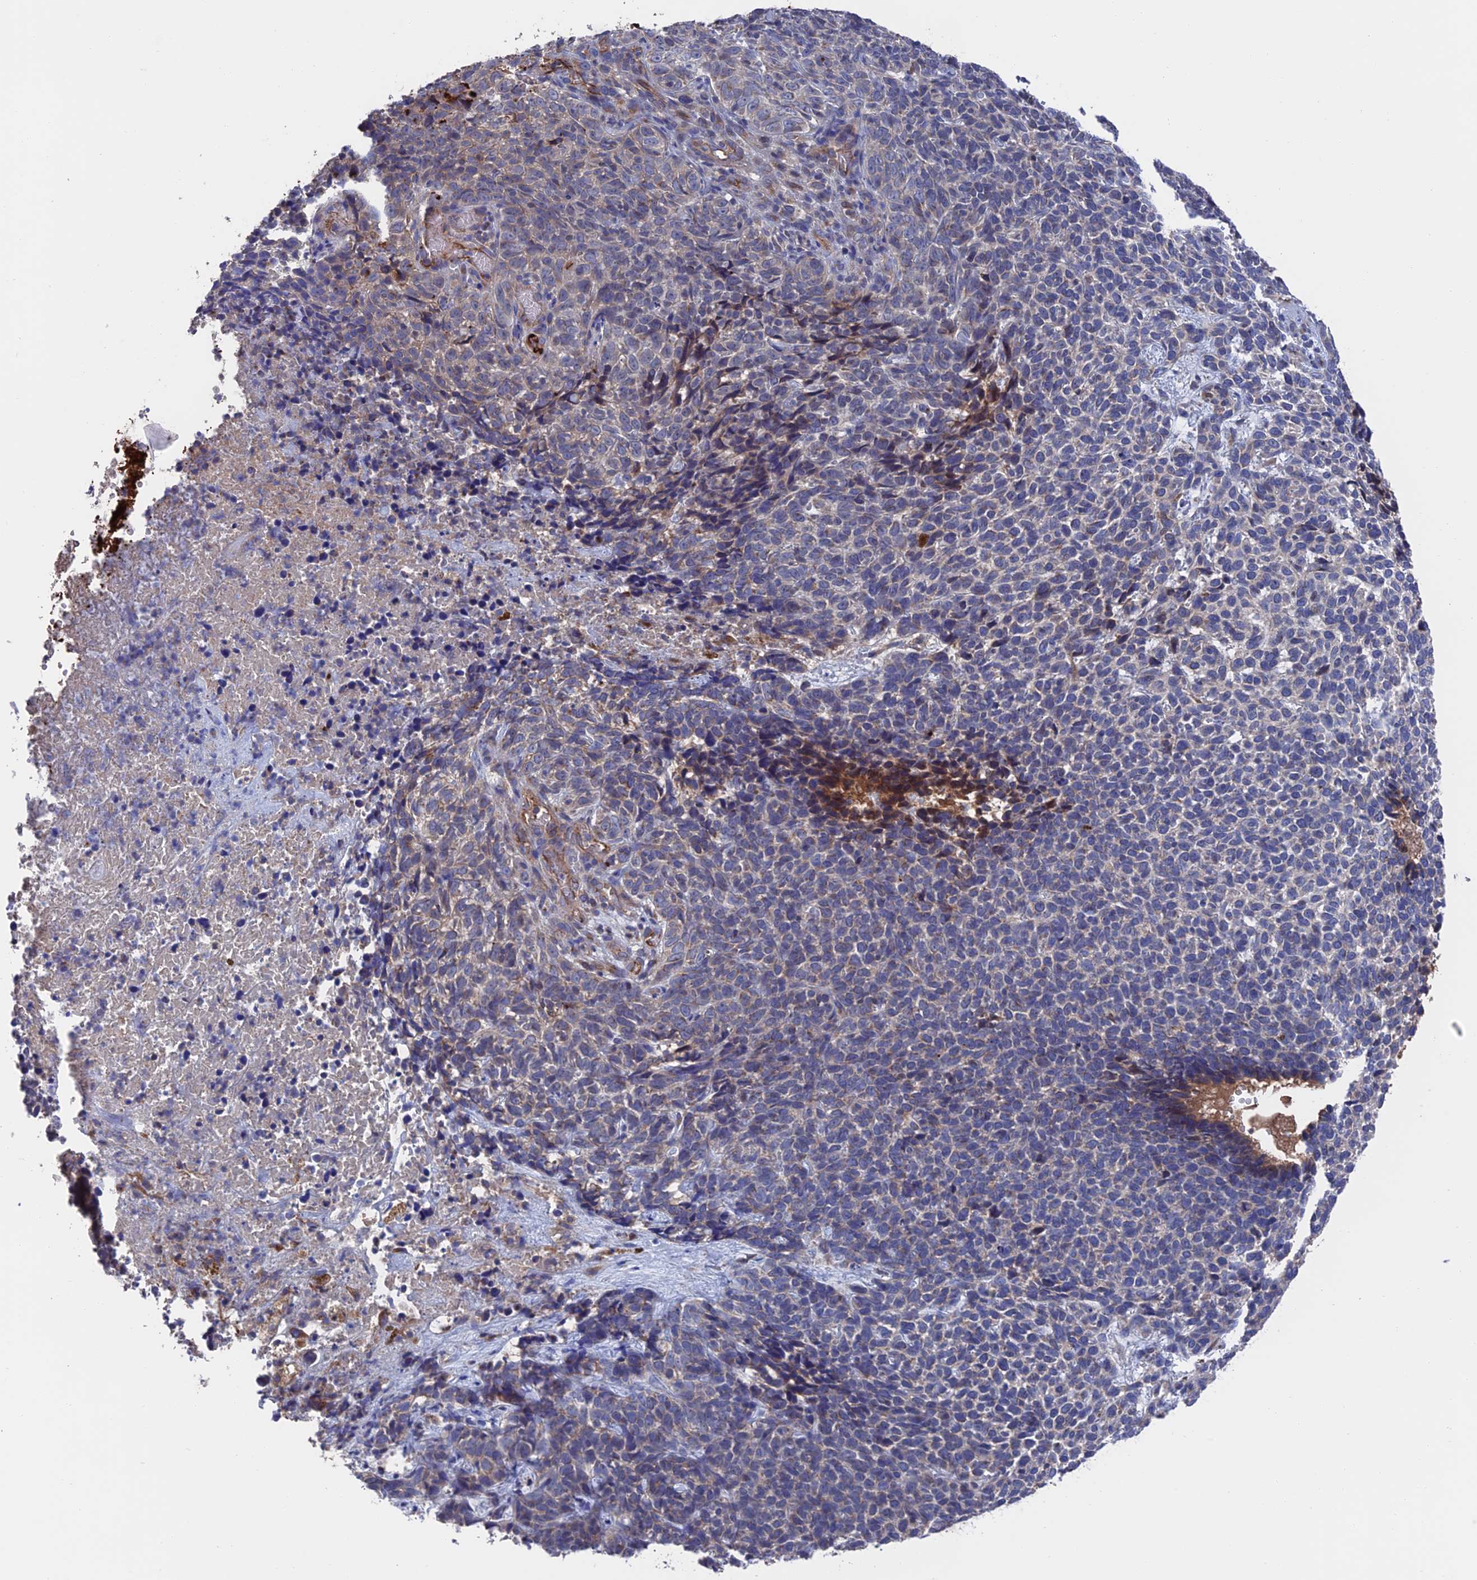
{"staining": {"intensity": "negative", "quantity": "none", "location": "none"}, "tissue": "skin cancer", "cell_type": "Tumor cells", "image_type": "cancer", "snomed": [{"axis": "morphology", "description": "Basal cell carcinoma"}, {"axis": "topography", "description": "Skin"}], "caption": "High magnification brightfield microscopy of skin cancer (basal cell carcinoma) stained with DAB (3,3'-diaminobenzidine) (brown) and counterstained with hematoxylin (blue): tumor cells show no significant positivity. (Stains: DAB (3,3'-diaminobenzidine) IHC with hematoxylin counter stain, Microscopy: brightfield microscopy at high magnification).", "gene": "HPF1", "patient": {"sex": "female", "age": 84}}